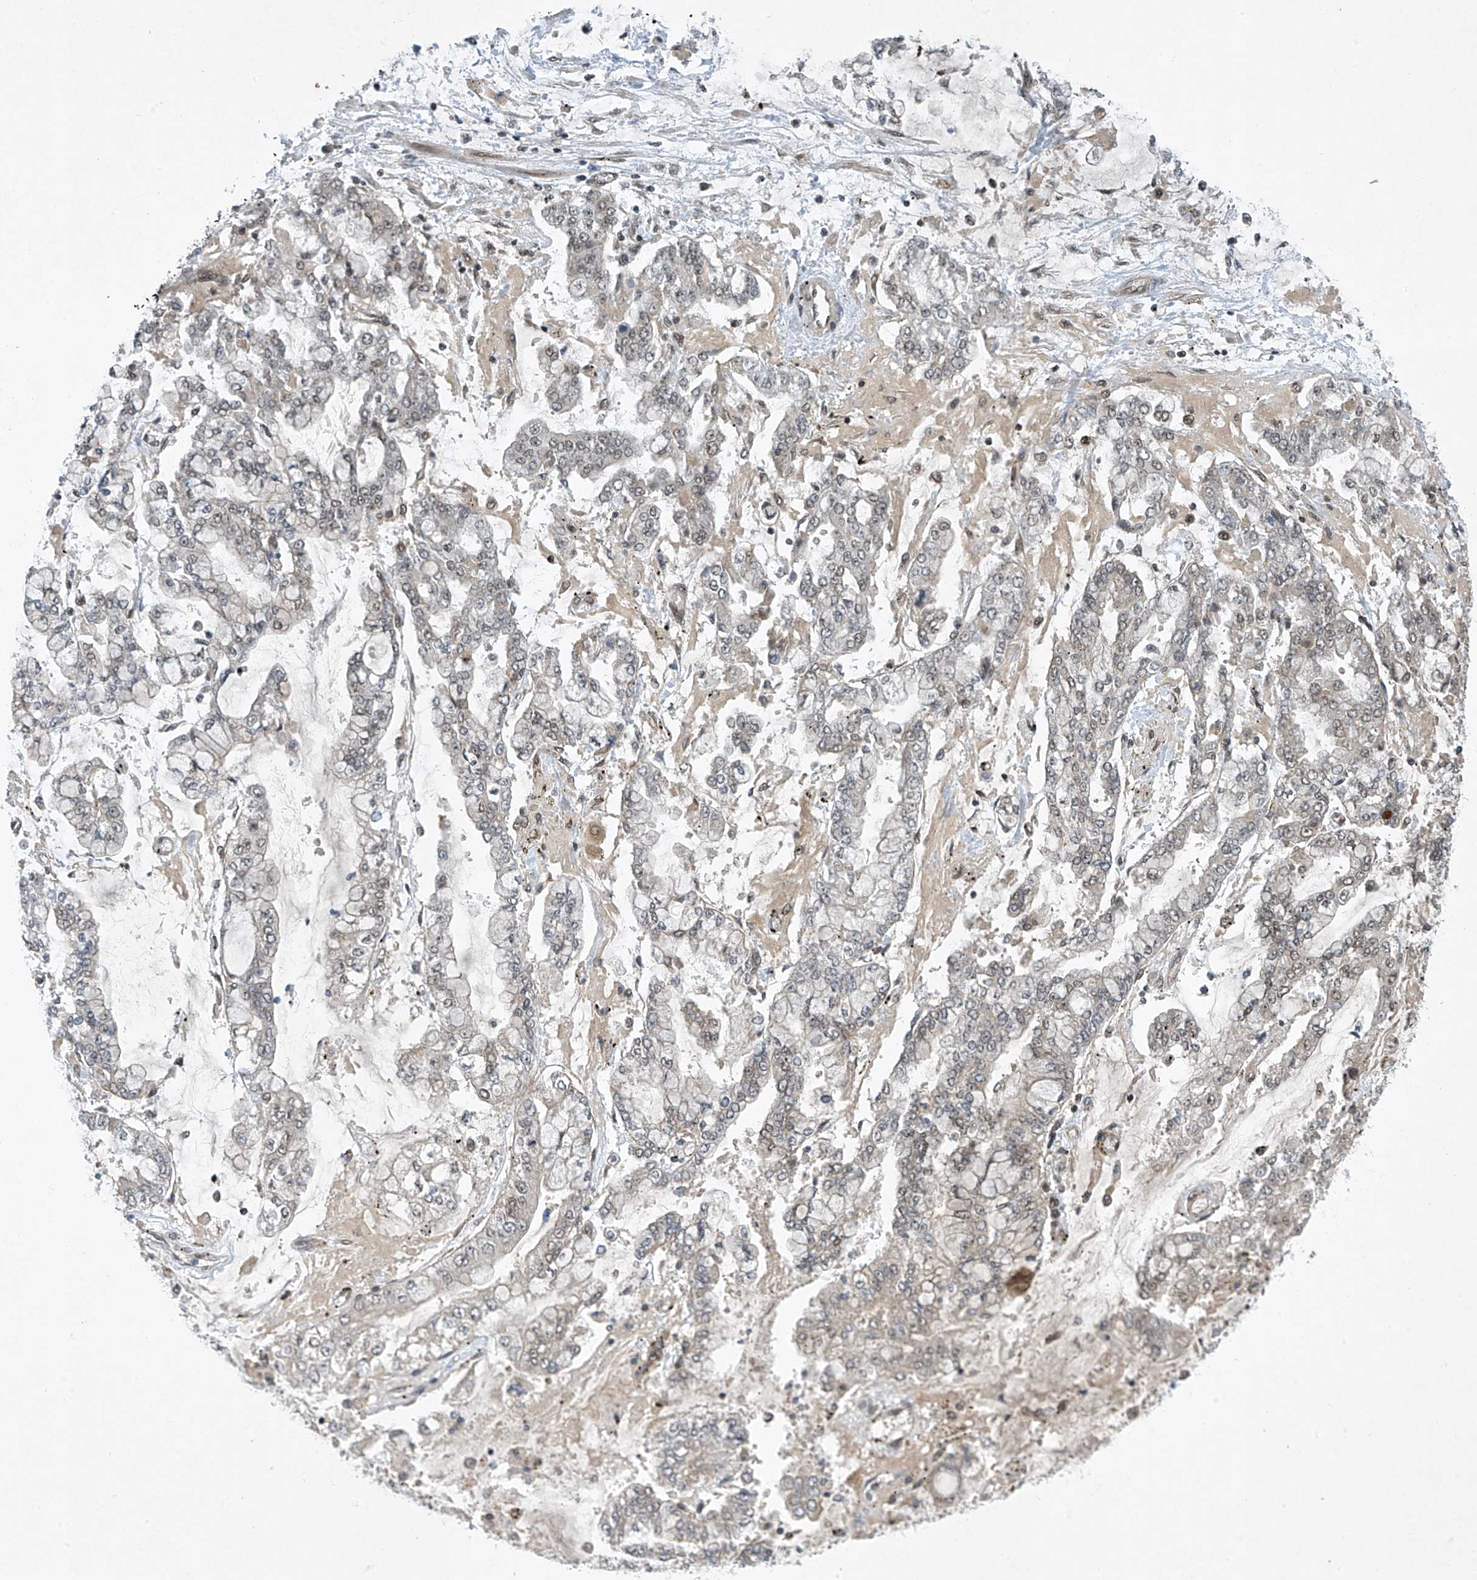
{"staining": {"intensity": "weak", "quantity": "<25%", "location": "nuclear"}, "tissue": "stomach cancer", "cell_type": "Tumor cells", "image_type": "cancer", "snomed": [{"axis": "morphology", "description": "Normal tissue, NOS"}, {"axis": "morphology", "description": "Adenocarcinoma, NOS"}, {"axis": "topography", "description": "Stomach, upper"}, {"axis": "topography", "description": "Stomach"}], "caption": "The image demonstrates no staining of tumor cells in adenocarcinoma (stomach).", "gene": "TAF8", "patient": {"sex": "male", "age": 76}}